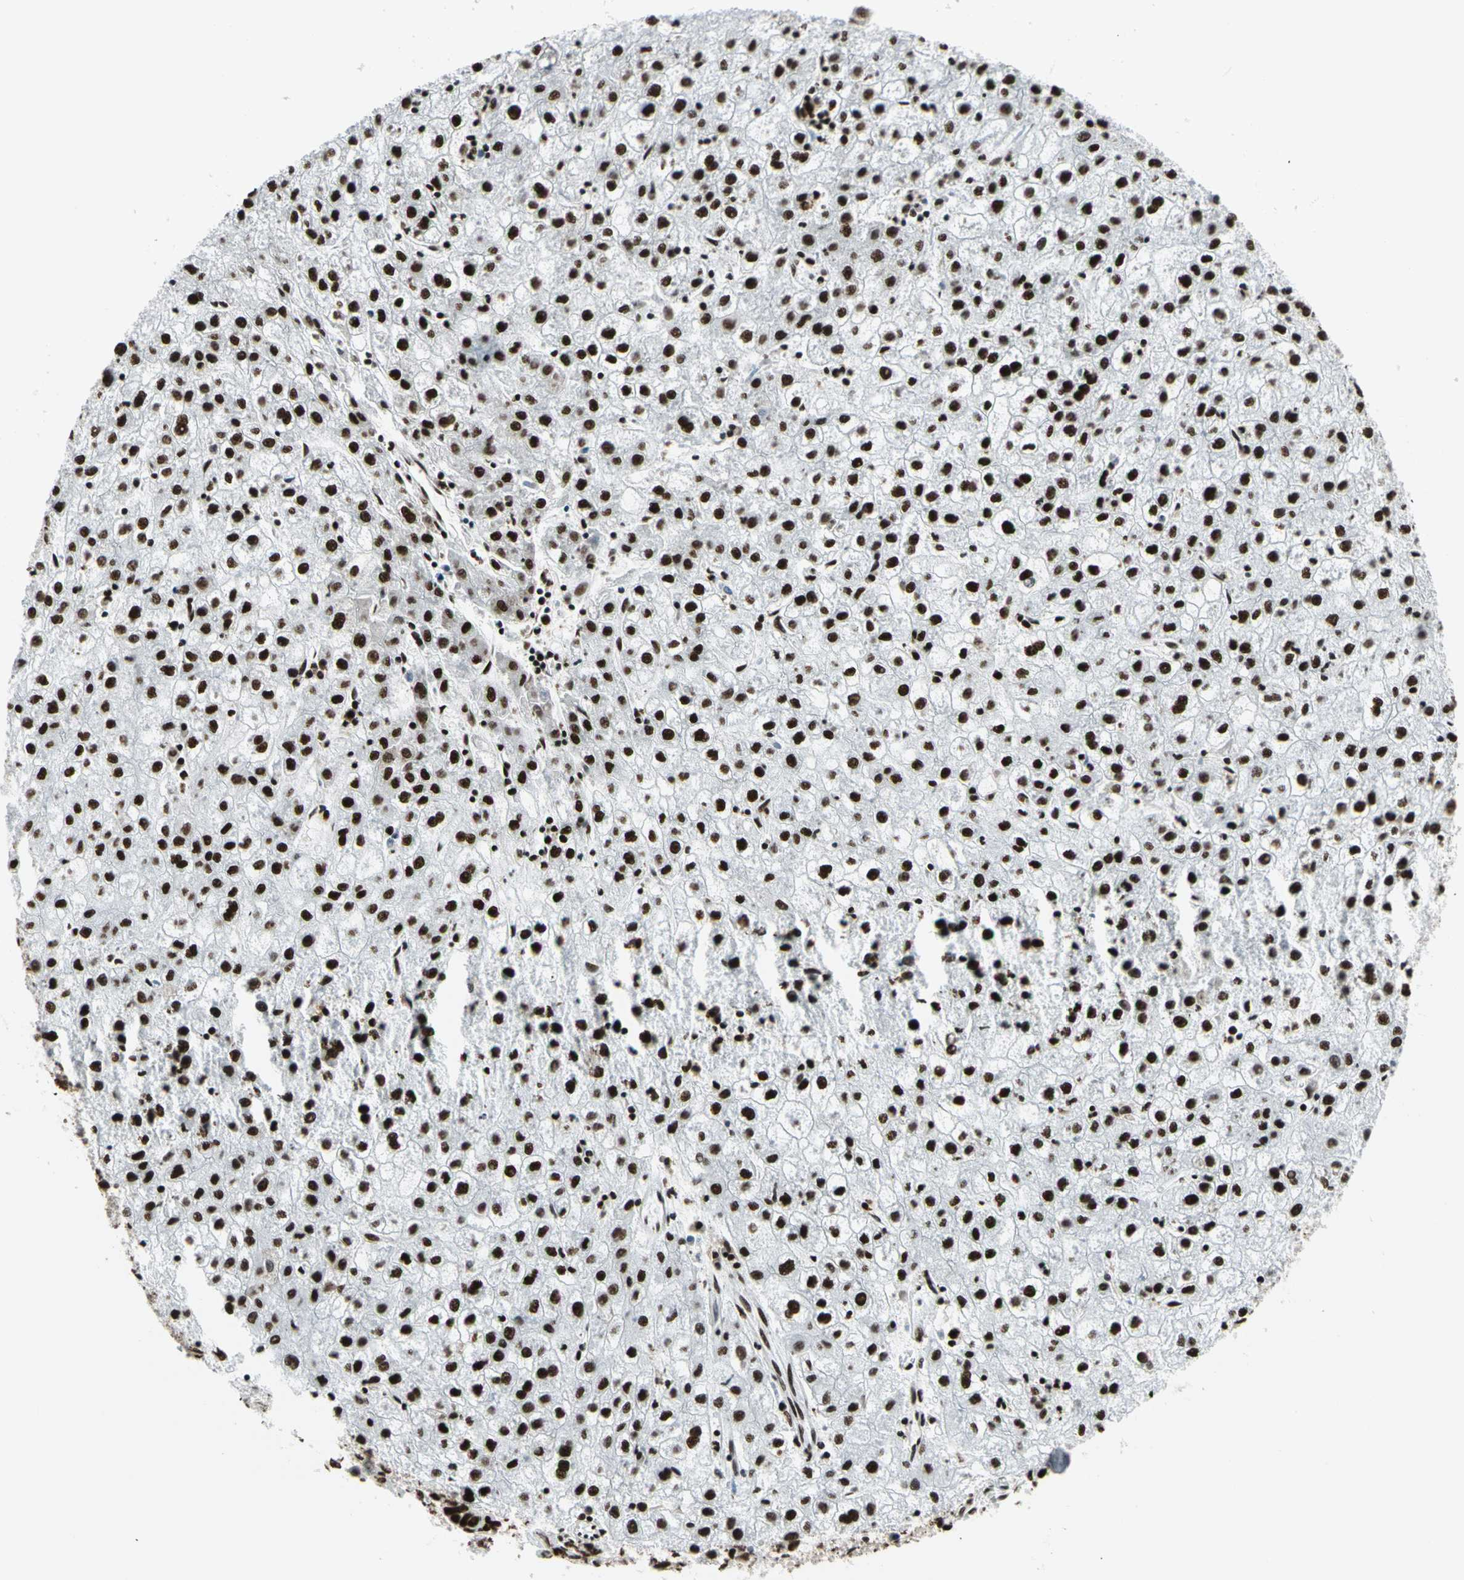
{"staining": {"intensity": "strong", "quantity": ">75%", "location": "nuclear"}, "tissue": "liver cancer", "cell_type": "Tumor cells", "image_type": "cancer", "snomed": [{"axis": "morphology", "description": "Carcinoma, Hepatocellular, NOS"}, {"axis": "topography", "description": "Liver"}], "caption": "Immunohistochemical staining of human liver cancer displays high levels of strong nuclear expression in approximately >75% of tumor cells.", "gene": "CCAR1", "patient": {"sex": "male", "age": 72}}